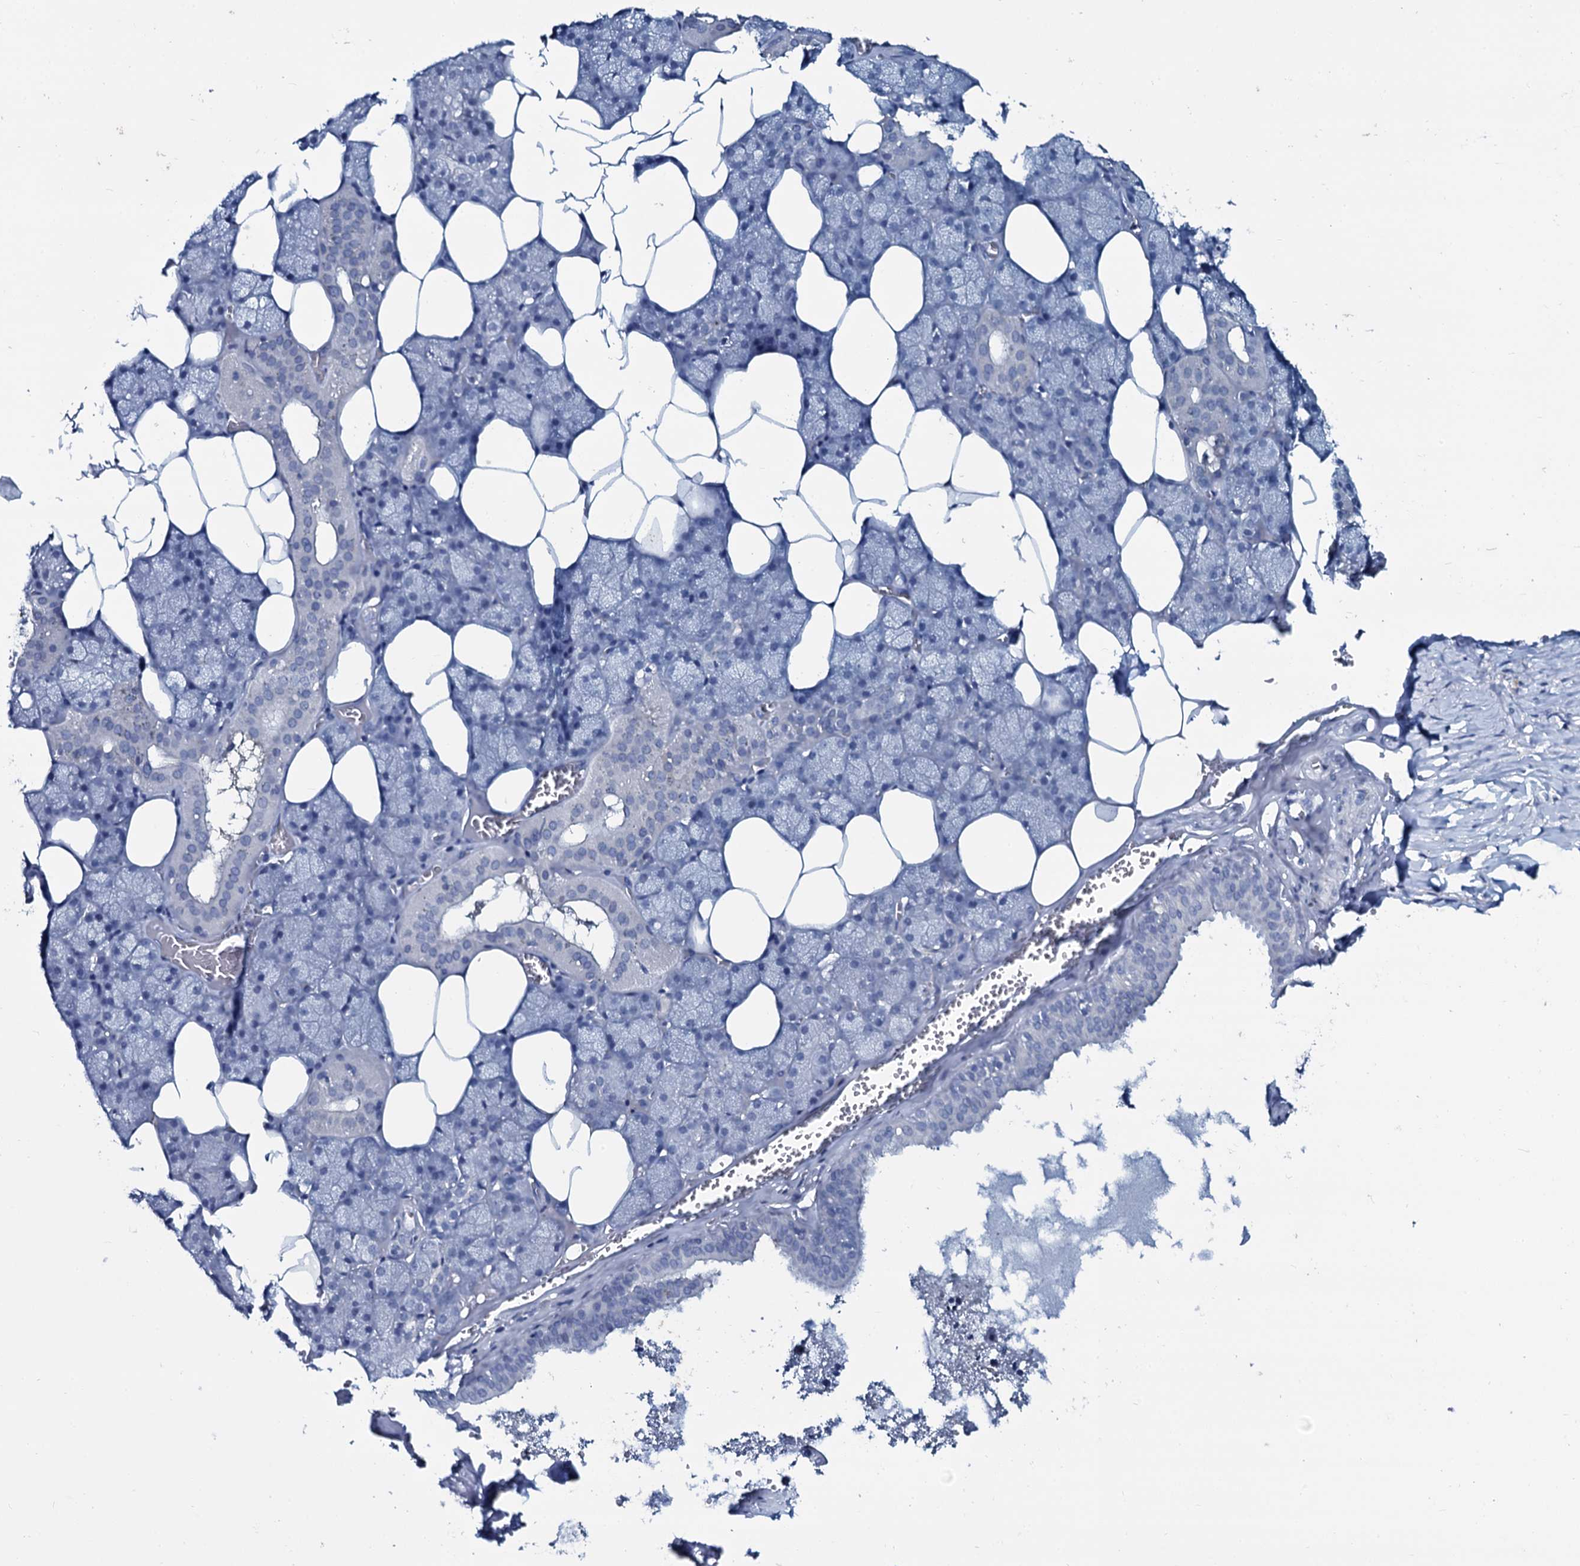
{"staining": {"intensity": "negative", "quantity": "none", "location": "none"}, "tissue": "salivary gland", "cell_type": "Glandular cells", "image_type": "normal", "snomed": [{"axis": "morphology", "description": "Normal tissue, NOS"}, {"axis": "topography", "description": "Salivary gland"}], "caption": "An image of salivary gland stained for a protein shows no brown staining in glandular cells.", "gene": "SLC4A7", "patient": {"sex": "male", "age": 62}}